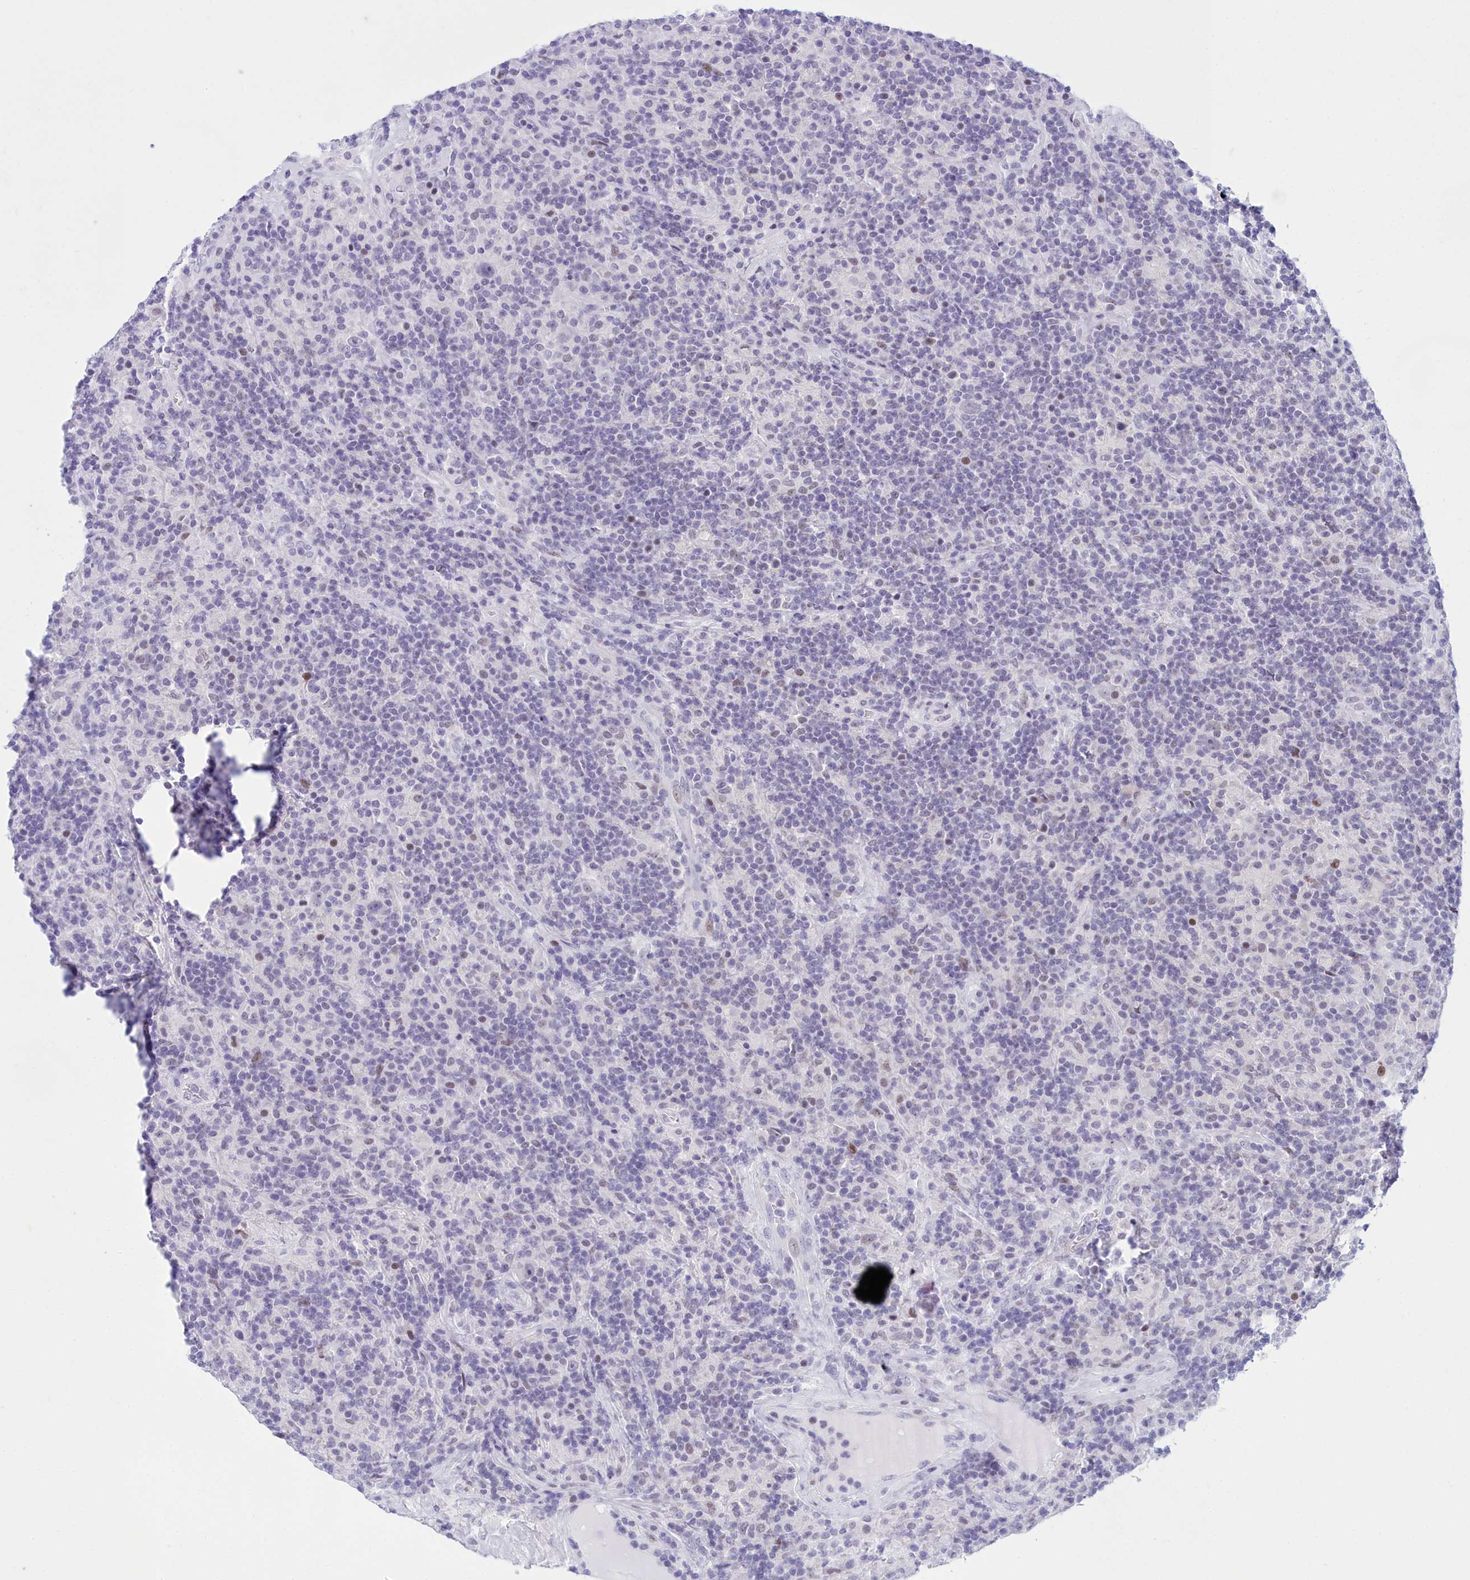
{"staining": {"intensity": "negative", "quantity": "none", "location": "none"}, "tissue": "lymphoma", "cell_type": "Tumor cells", "image_type": "cancer", "snomed": [{"axis": "morphology", "description": "Hodgkin's disease, NOS"}, {"axis": "topography", "description": "Lymph node"}], "caption": "Tumor cells are negative for protein expression in human Hodgkin's disease.", "gene": "SNX20", "patient": {"sex": "male", "age": 70}}